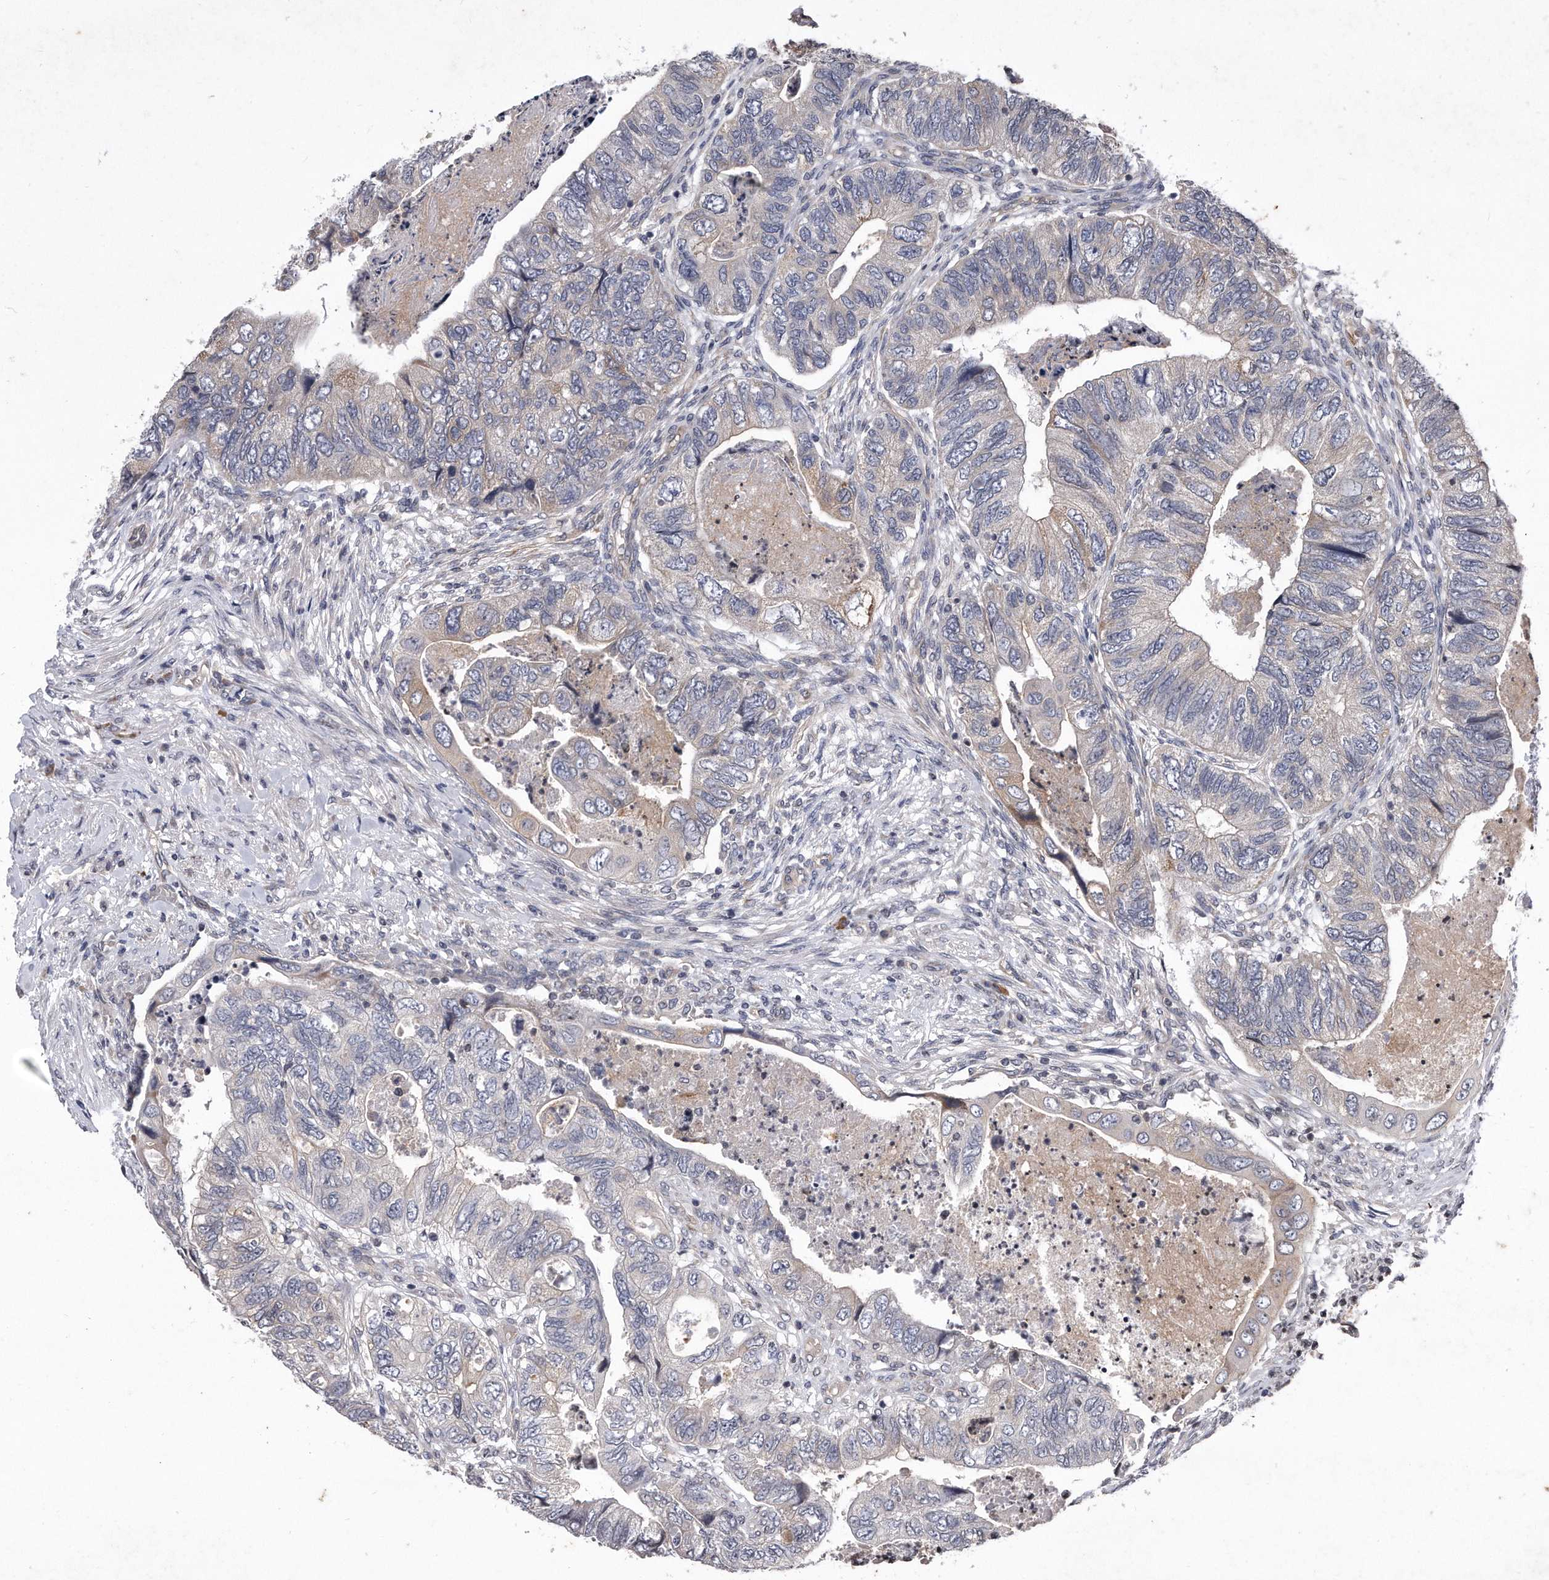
{"staining": {"intensity": "negative", "quantity": "none", "location": "none"}, "tissue": "colorectal cancer", "cell_type": "Tumor cells", "image_type": "cancer", "snomed": [{"axis": "morphology", "description": "Adenocarcinoma, NOS"}, {"axis": "topography", "description": "Rectum"}], "caption": "Histopathology image shows no significant protein expression in tumor cells of colorectal cancer (adenocarcinoma).", "gene": "DAB1", "patient": {"sex": "male", "age": 63}}